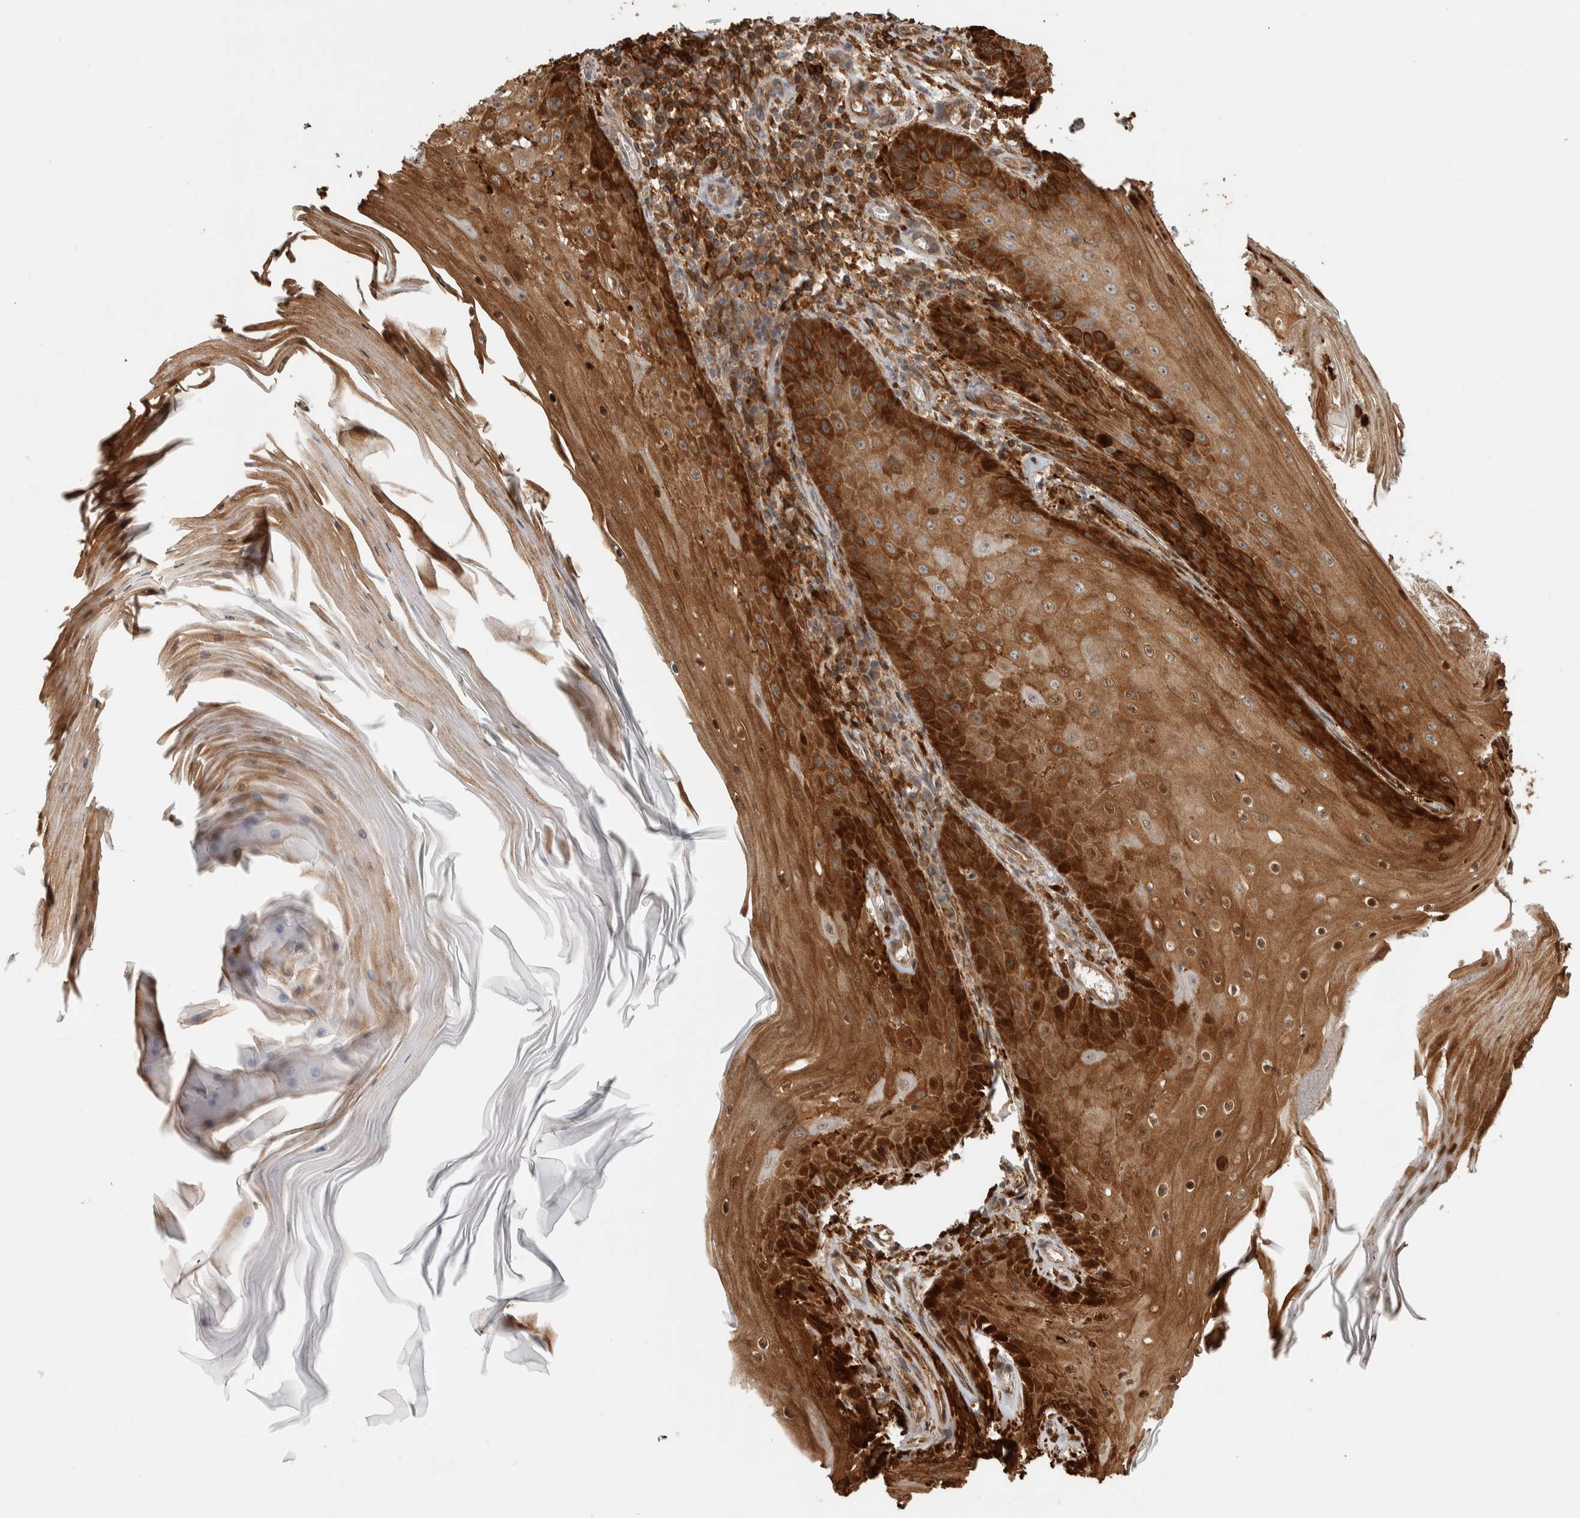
{"staining": {"intensity": "strong", "quantity": ">75%", "location": "cytoplasmic/membranous"}, "tissue": "skin cancer", "cell_type": "Tumor cells", "image_type": "cancer", "snomed": [{"axis": "morphology", "description": "Squamous cell carcinoma, NOS"}, {"axis": "topography", "description": "Skin"}], "caption": "An immunohistochemistry (IHC) histopathology image of tumor tissue is shown. Protein staining in brown labels strong cytoplasmic/membranous positivity in skin cancer (squamous cell carcinoma) within tumor cells.", "gene": "CNTROB", "patient": {"sex": "female", "age": 73}}